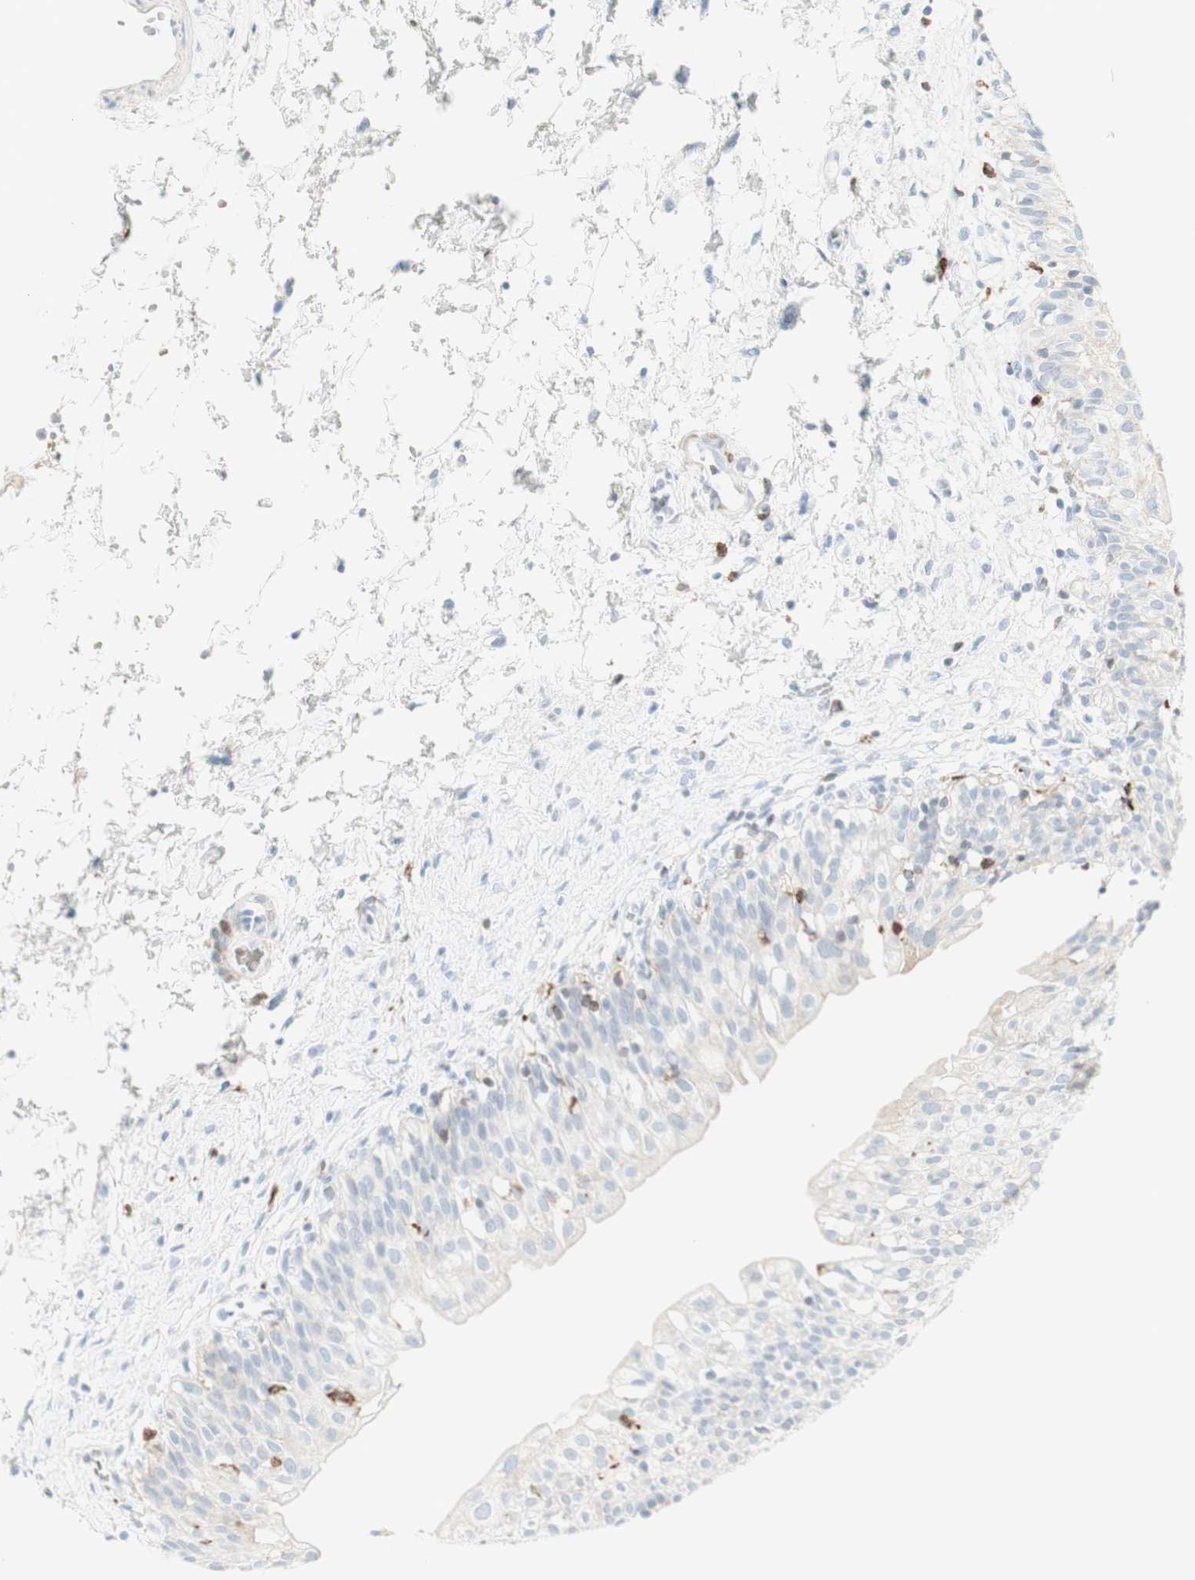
{"staining": {"intensity": "moderate", "quantity": "<25%", "location": "cytoplasmic/membranous"}, "tissue": "urinary bladder", "cell_type": "Urothelial cells", "image_type": "normal", "snomed": [{"axis": "morphology", "description": "Normal tissue, NOS"}, {"axis": "topography", "description": "Urinary bladder"}], "caption": "This is a micrograph of immunohistochemistry (IHC) staining of benign urinary bladder, which shows moderate staining in the cytoplasmic/membranous of urothelial cells.", "gene": "MDK", "patient": {"sex": "male", "age": 55}}